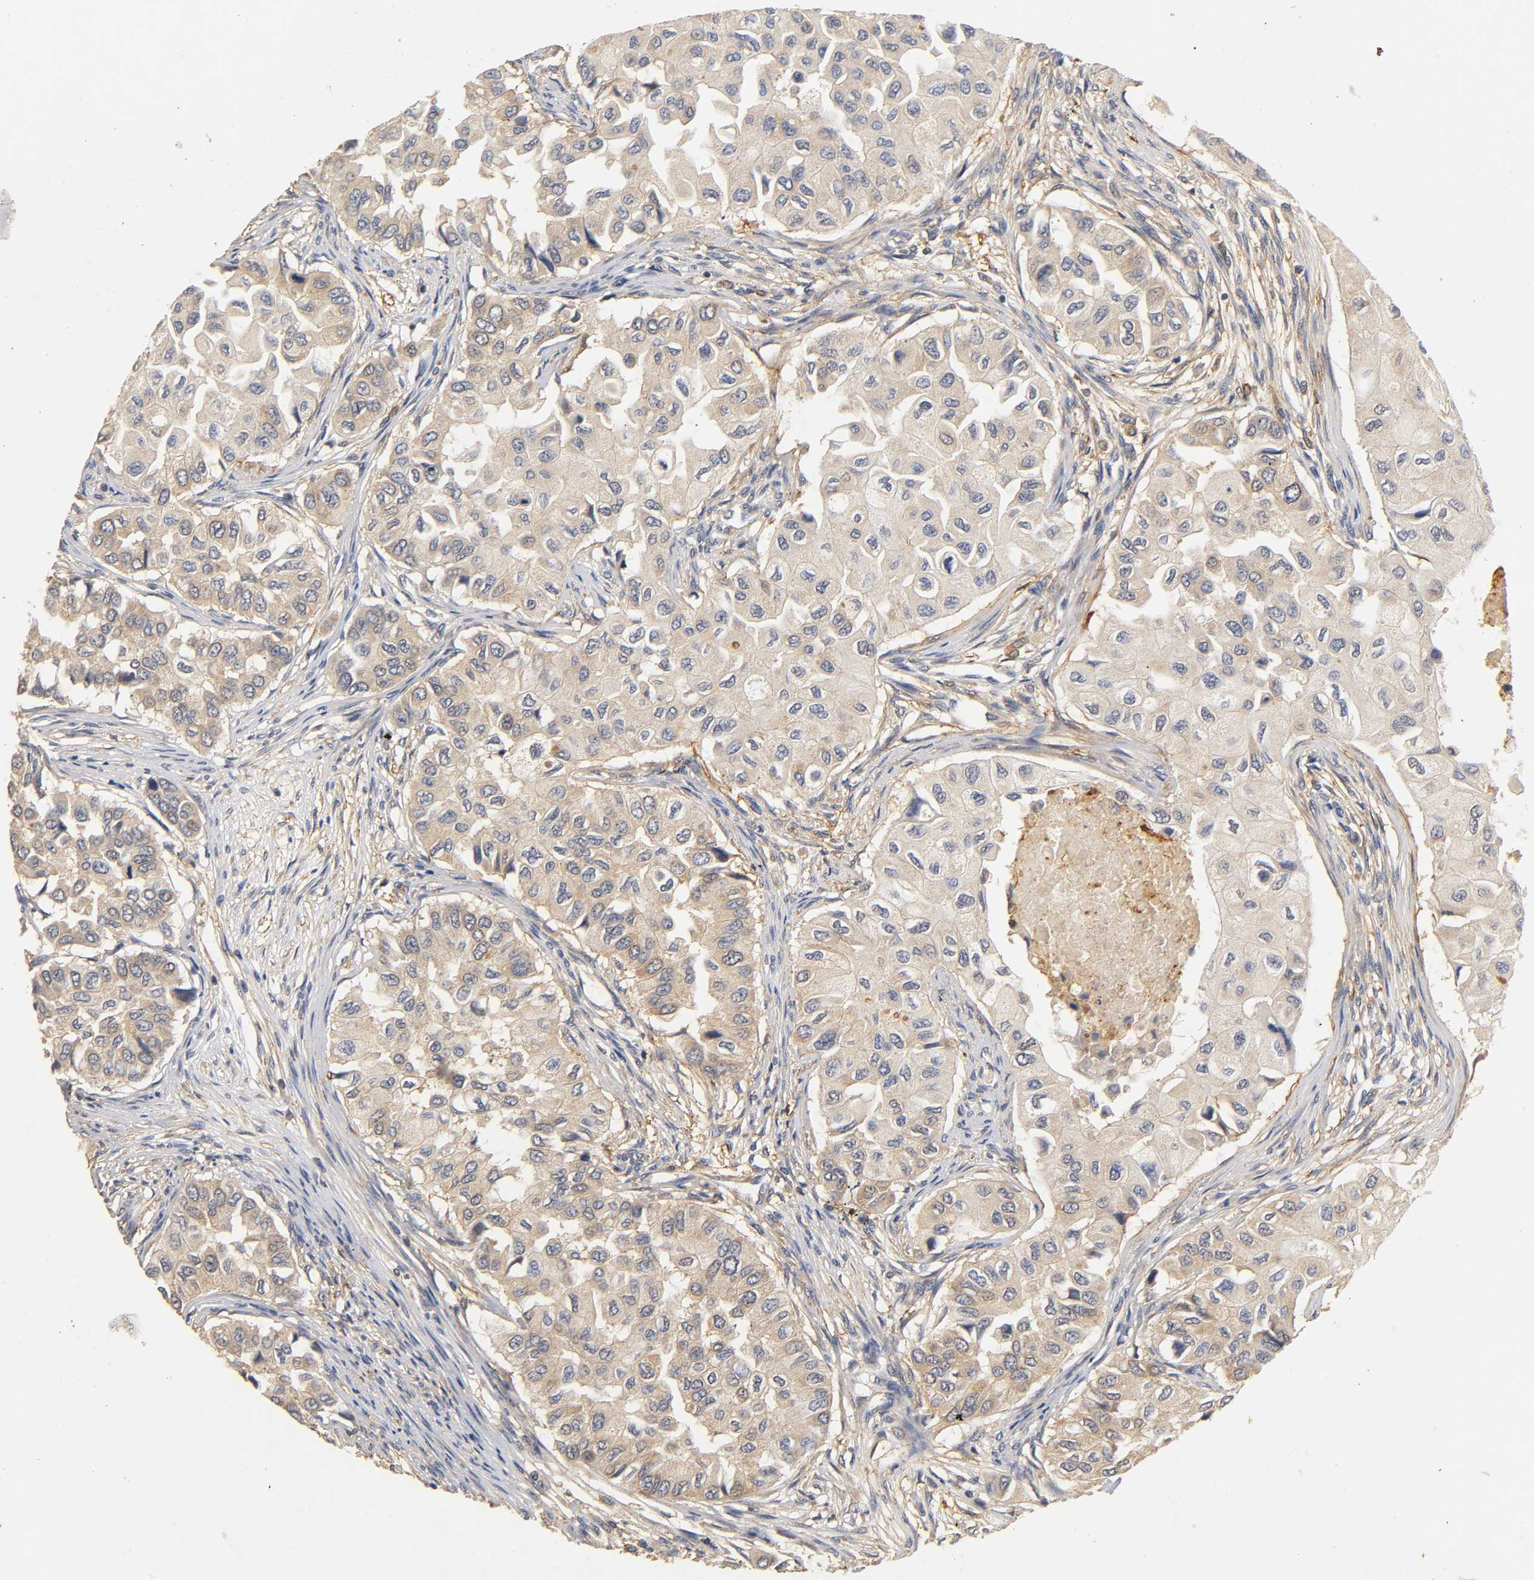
{"staining": {"intensity": "moderate", "quantity": "25%-75%", "location": "cytoplasmic/membranous"}, "tissue": "breast cancer", "cell_type": "Tumor cells", "image_type": "cancer", "snomed": [{"axis": "morphology", "description": "Normal tissue, NOS"}, {"axis": "morphology", "description": "Duct carcinoma"}, {"axis": "topography", "description": "Breast"}], "caption": "Immunohistochemical staining of human intraductal carcinoma (breast) reveals medium levels of moderate cytoplasmic/membranous protein positivity in about 25%-75% of tumor cells.", "gene": "SCAP", "patient": {"sex": "female", "age": 49}}